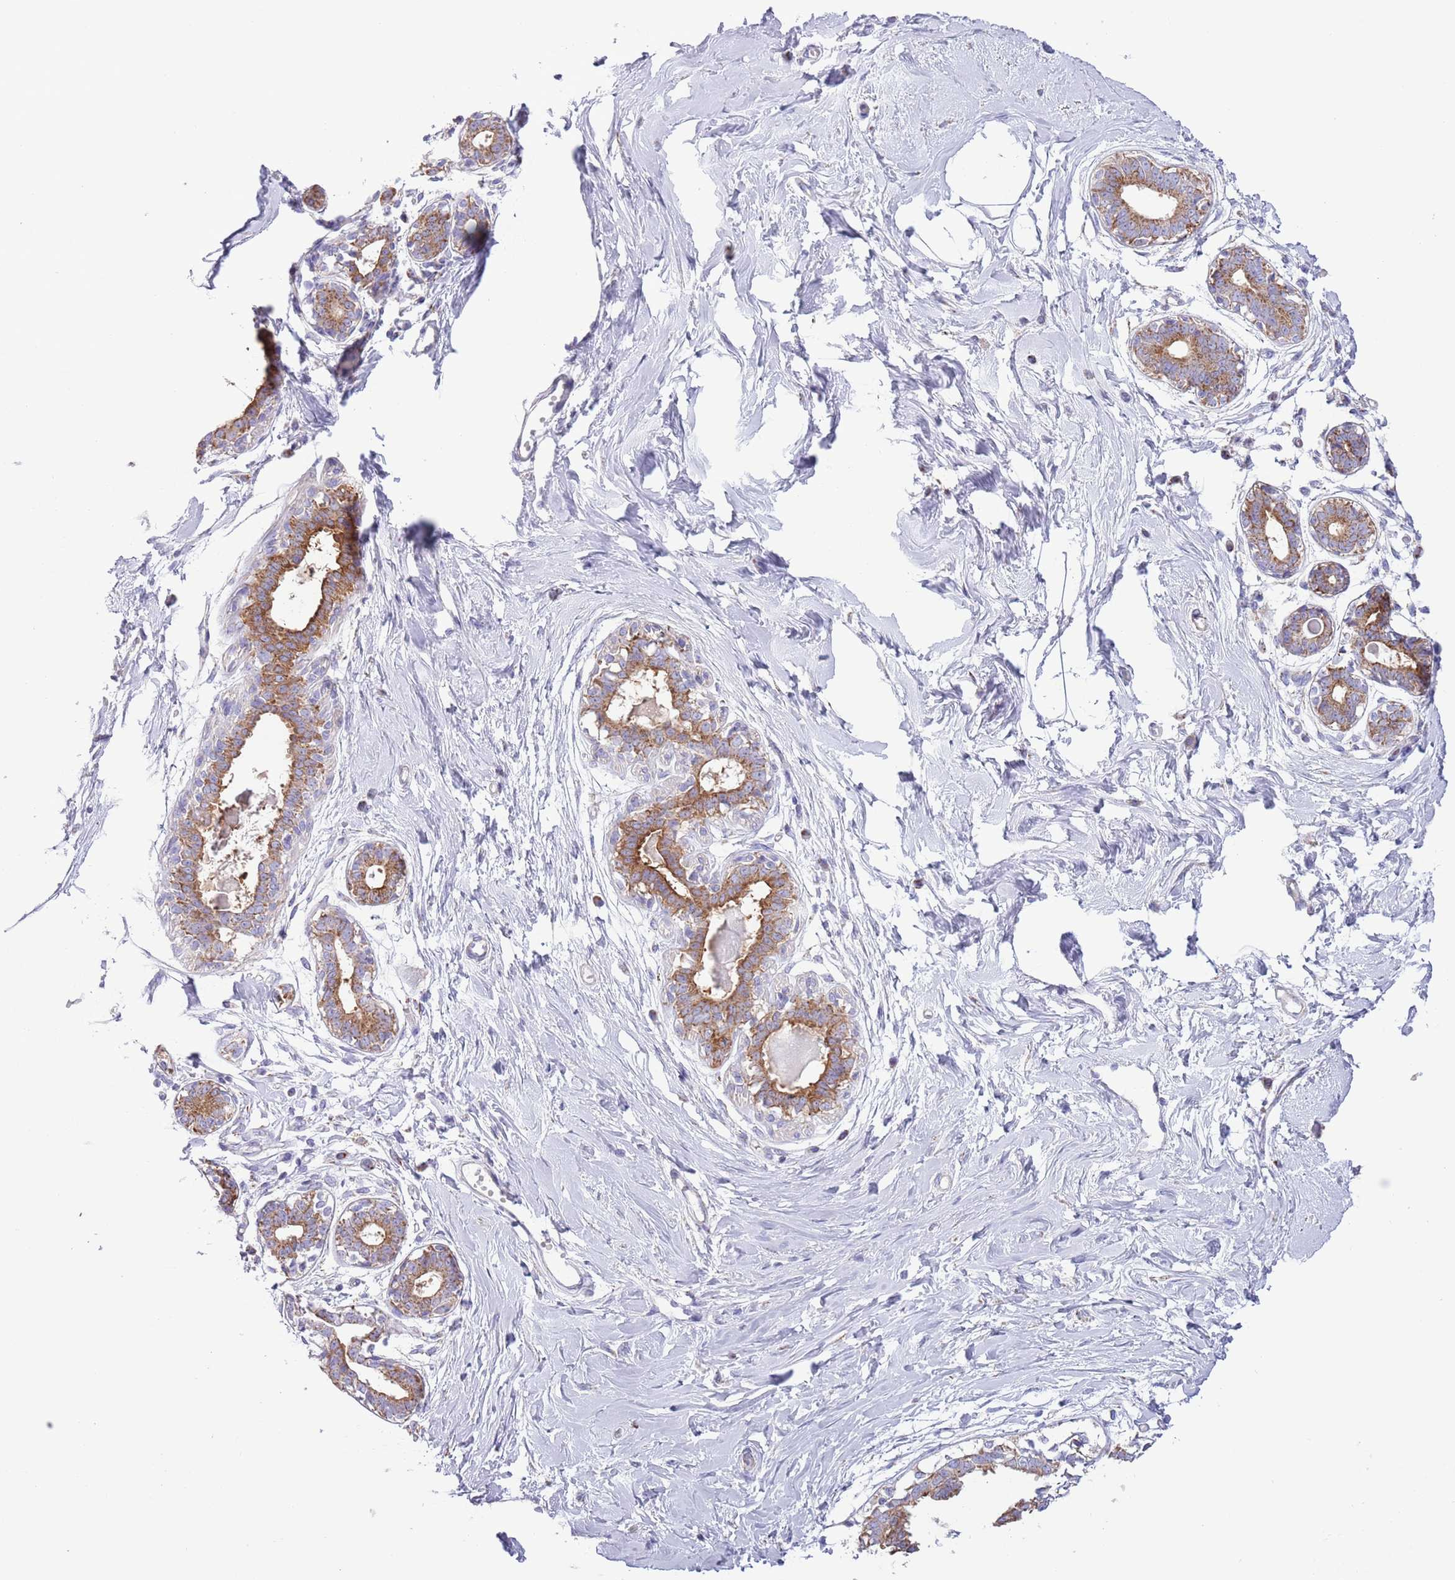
{"staining": {"intensity": "negative", "quantity": "none", "location": "none"}, "tissue": "breast", "cell_type": "Adipocytes", "image_type": "normal", "snomed": [{"axis": "morphology", "description": "Normal tissue, NOS"}, {"axis": "topography", "description": "Breast"}], "caption": "Immunohistochemistry (IHC) of unremarkable human breast shows no staining in adipocytes.", "gene": "ATP6V1B1", "patient": {"sex": "female", "age": 45}}